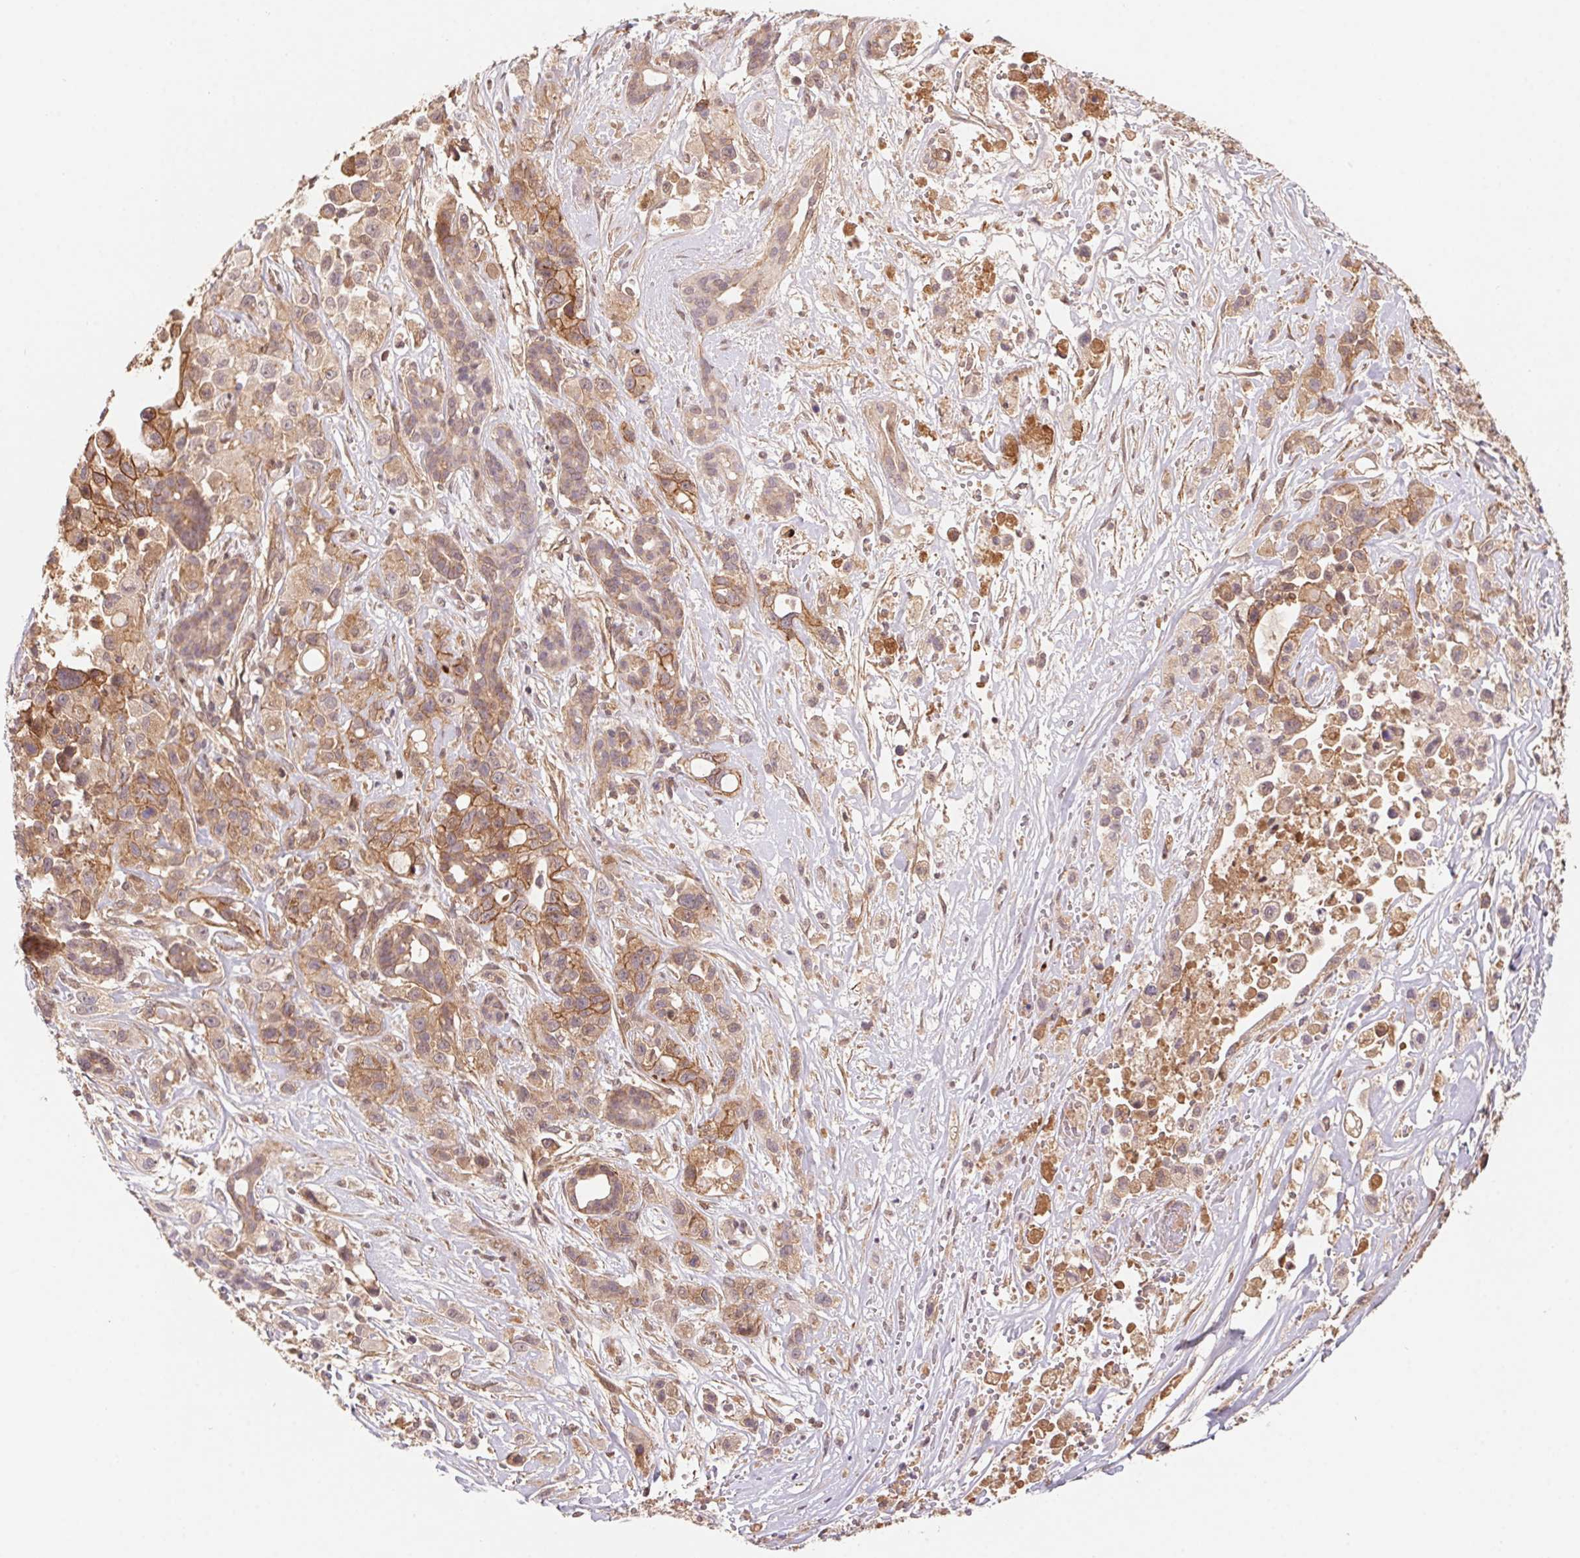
{"staining": {"intensity": "moderate", "quantity": ">75%", "location": "cytoplasmic/membranous"}, "tissue": "pancreatic cancer", "cell_type": "Tumor cells", "image_type": "cancer", "snomed": [{"axis": "morphology", "description": "Adenocarcinoma, NOS"}, {"axis": "topography", "description": "Pancreas"}], "caption": "Immunohistochemistry staining of adenocarcinoma (pancreatic), which reveals medium levels of moderate cytoplasmic/membranous staining in approximately >75% of tumor cells indicating moderate cytoplasmic/membranous protein staining. The staining was performed using DAB (brown) for protein detection and nuclei were counterstained in hematoxylin (blue).", "gene": "SLC52A2", "patient": {"sex": "male", "age": 44}}